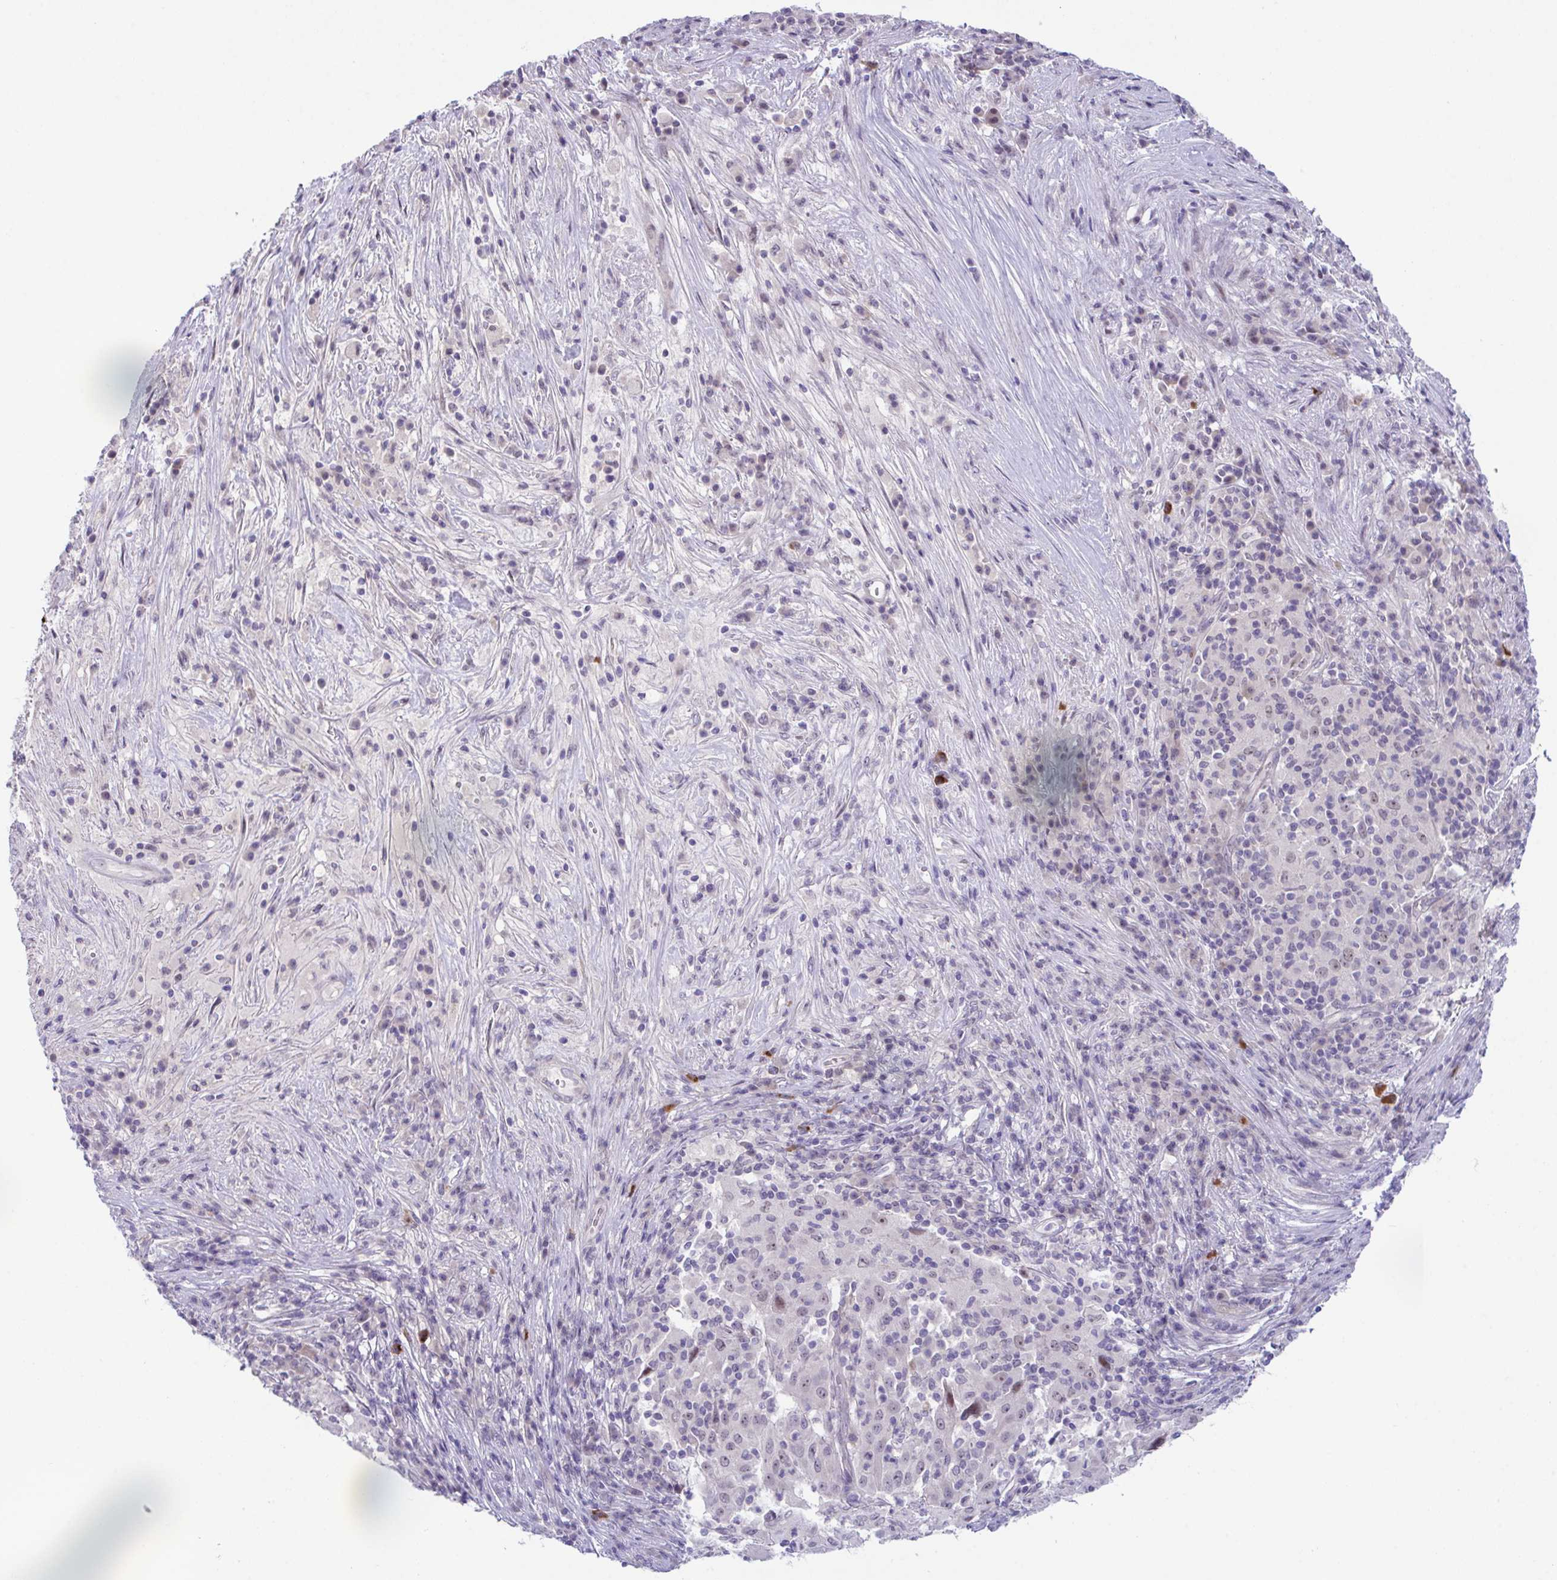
{"staining": {"intensity": "moderate", "quantity": "<25%", "location": "nuclear"}, "tissue": "pancreatic cancer", "cell_type": "Tumor cells", "image_type": "cancer", "snomed": [{"axis": "morphology", "description": "Adenocarcinoma, NOS"}, {"axis": "topography", "description": "Pancreas"}], "caption": "Human pancreatic cancer stained with a brown dye demonstrates moderate nuclear positive positivity in approximately <25% of tumor cells.", "gene": "USP35", "patient": {"sex": "male", "age": 63}}